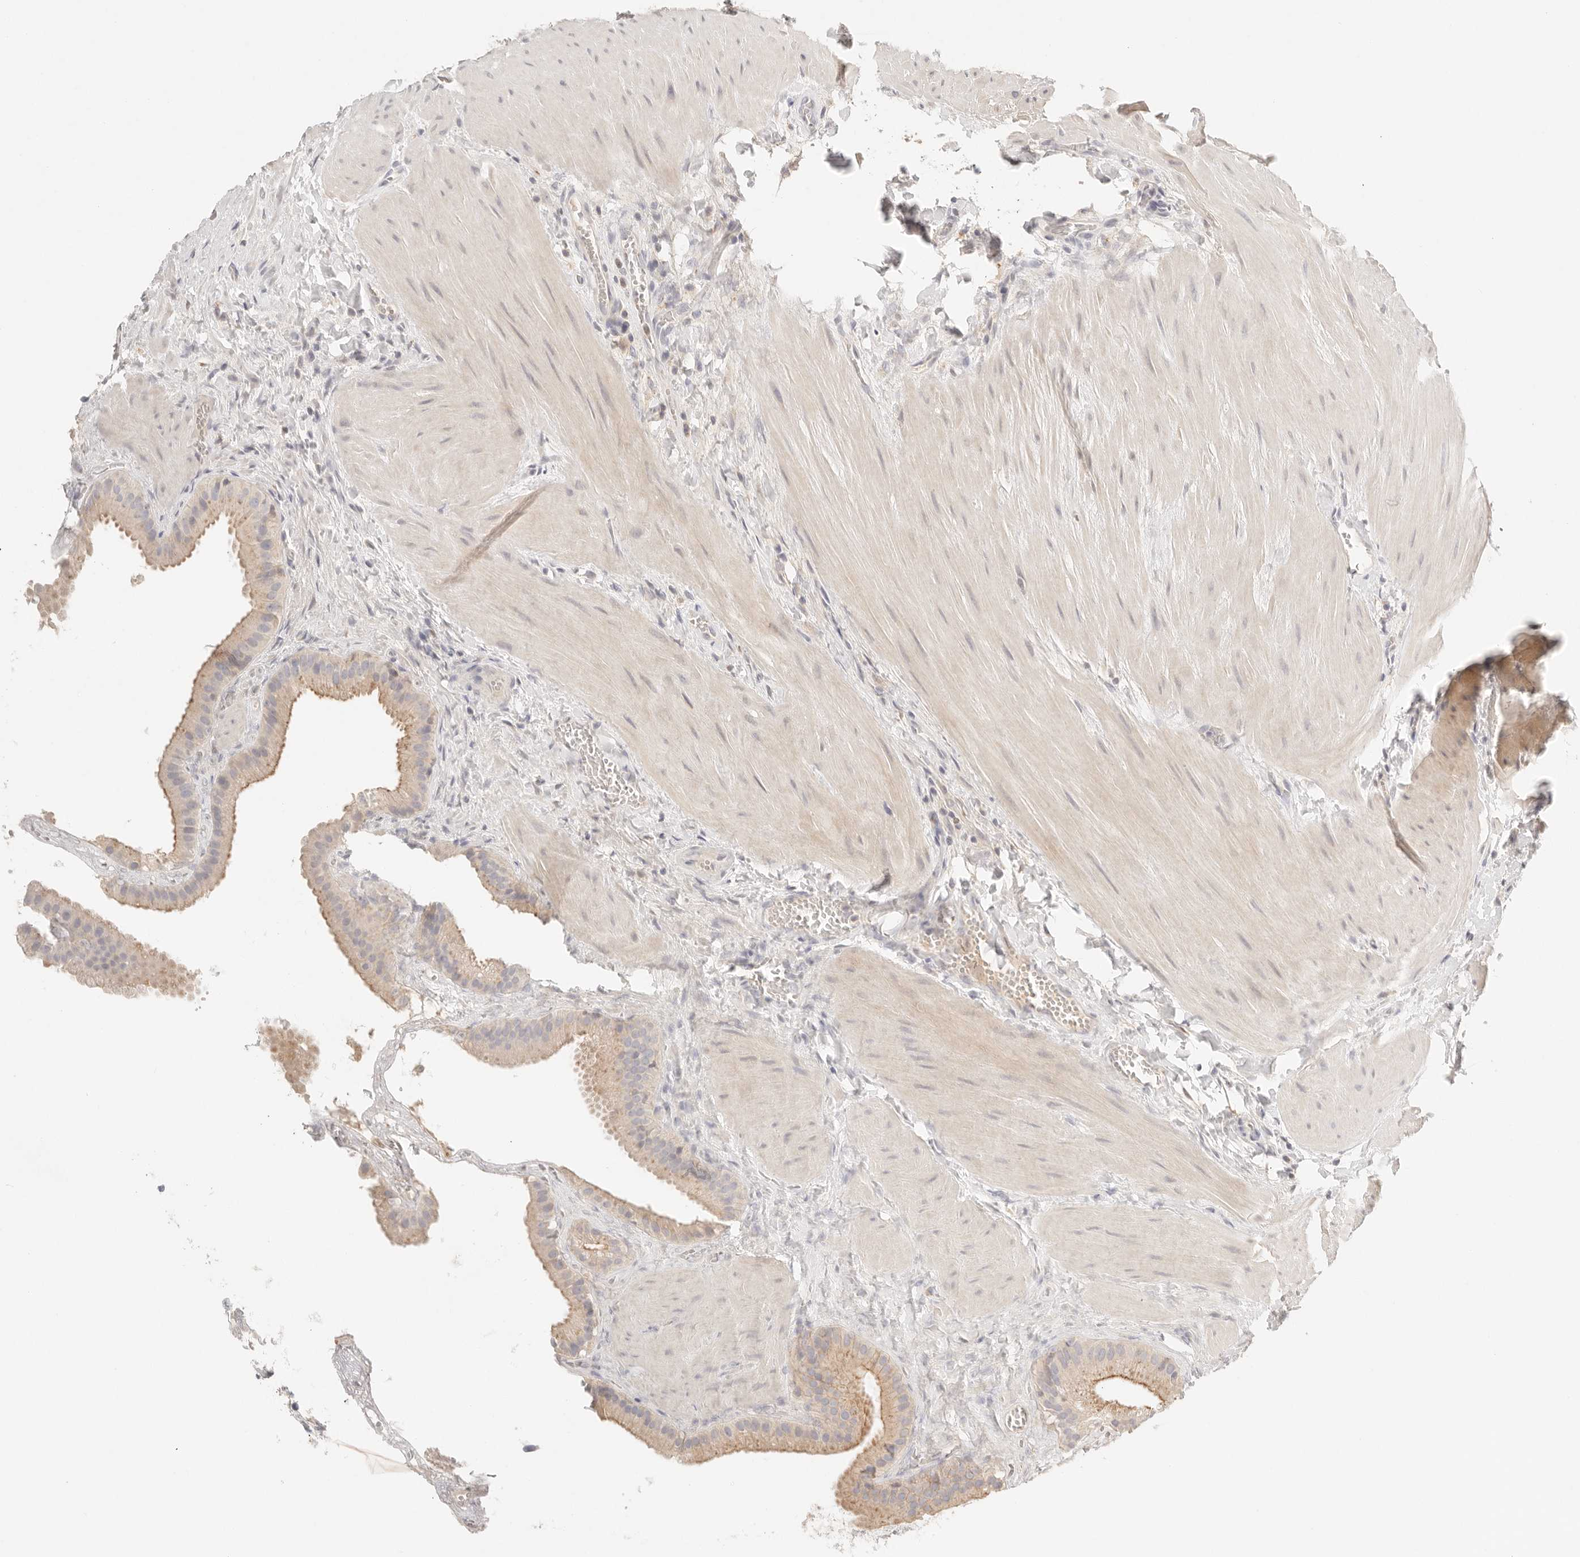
{"staining": {"intensity": "weak", "quantity": "25%-75%", "location": "cytoplasmic/membranous"}, "tissue": "gallbladder", "cell_type": "Glandular cells", "image_type": "normal", "snomed": [{"axis": "morphology", "description": "Normal tissue, NOS"}, {"axis": "topography", "description": "Gallbladder"}], "caption": "IHC image of normal gallbladder: gallbladder stained using immunohistochemistry (IHC) displays low levels of weak protein expression localized specifically in the cytoplasmic/membranous of glandular cells, appearing as a cytoplasmic/membranous brown color.", "gene": "CEP120", "patient": {"sex": "male", "age": 55}}